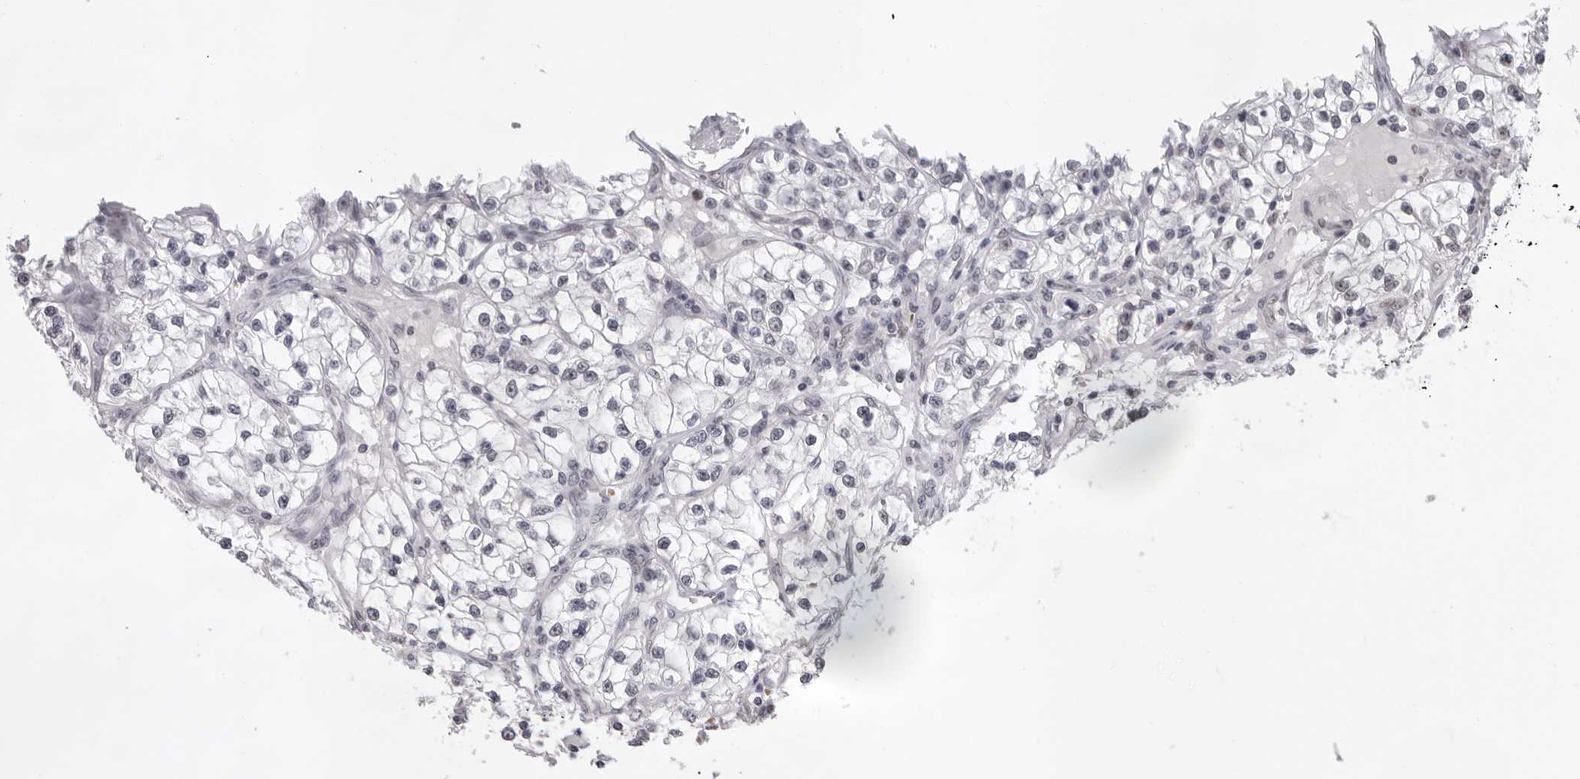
{"staining": {"intensity": "negative", "quantity": "none", "location": "none"}, "tissue": "renal cancer", "cell_type": "Tumor cells", "image_type": "cancer", "snomed": [{"axis": "morphology", "description": "Adenocarcinoma, NOS"}, {"axis": "topography", "description": "Kidney"}], "caption": "Immunohistochemical staining of renal adenocarcinoma reveals no significant expression in tumor cells.", "gene": "USP1", "patient": {"sex": "female", "age": 57}}